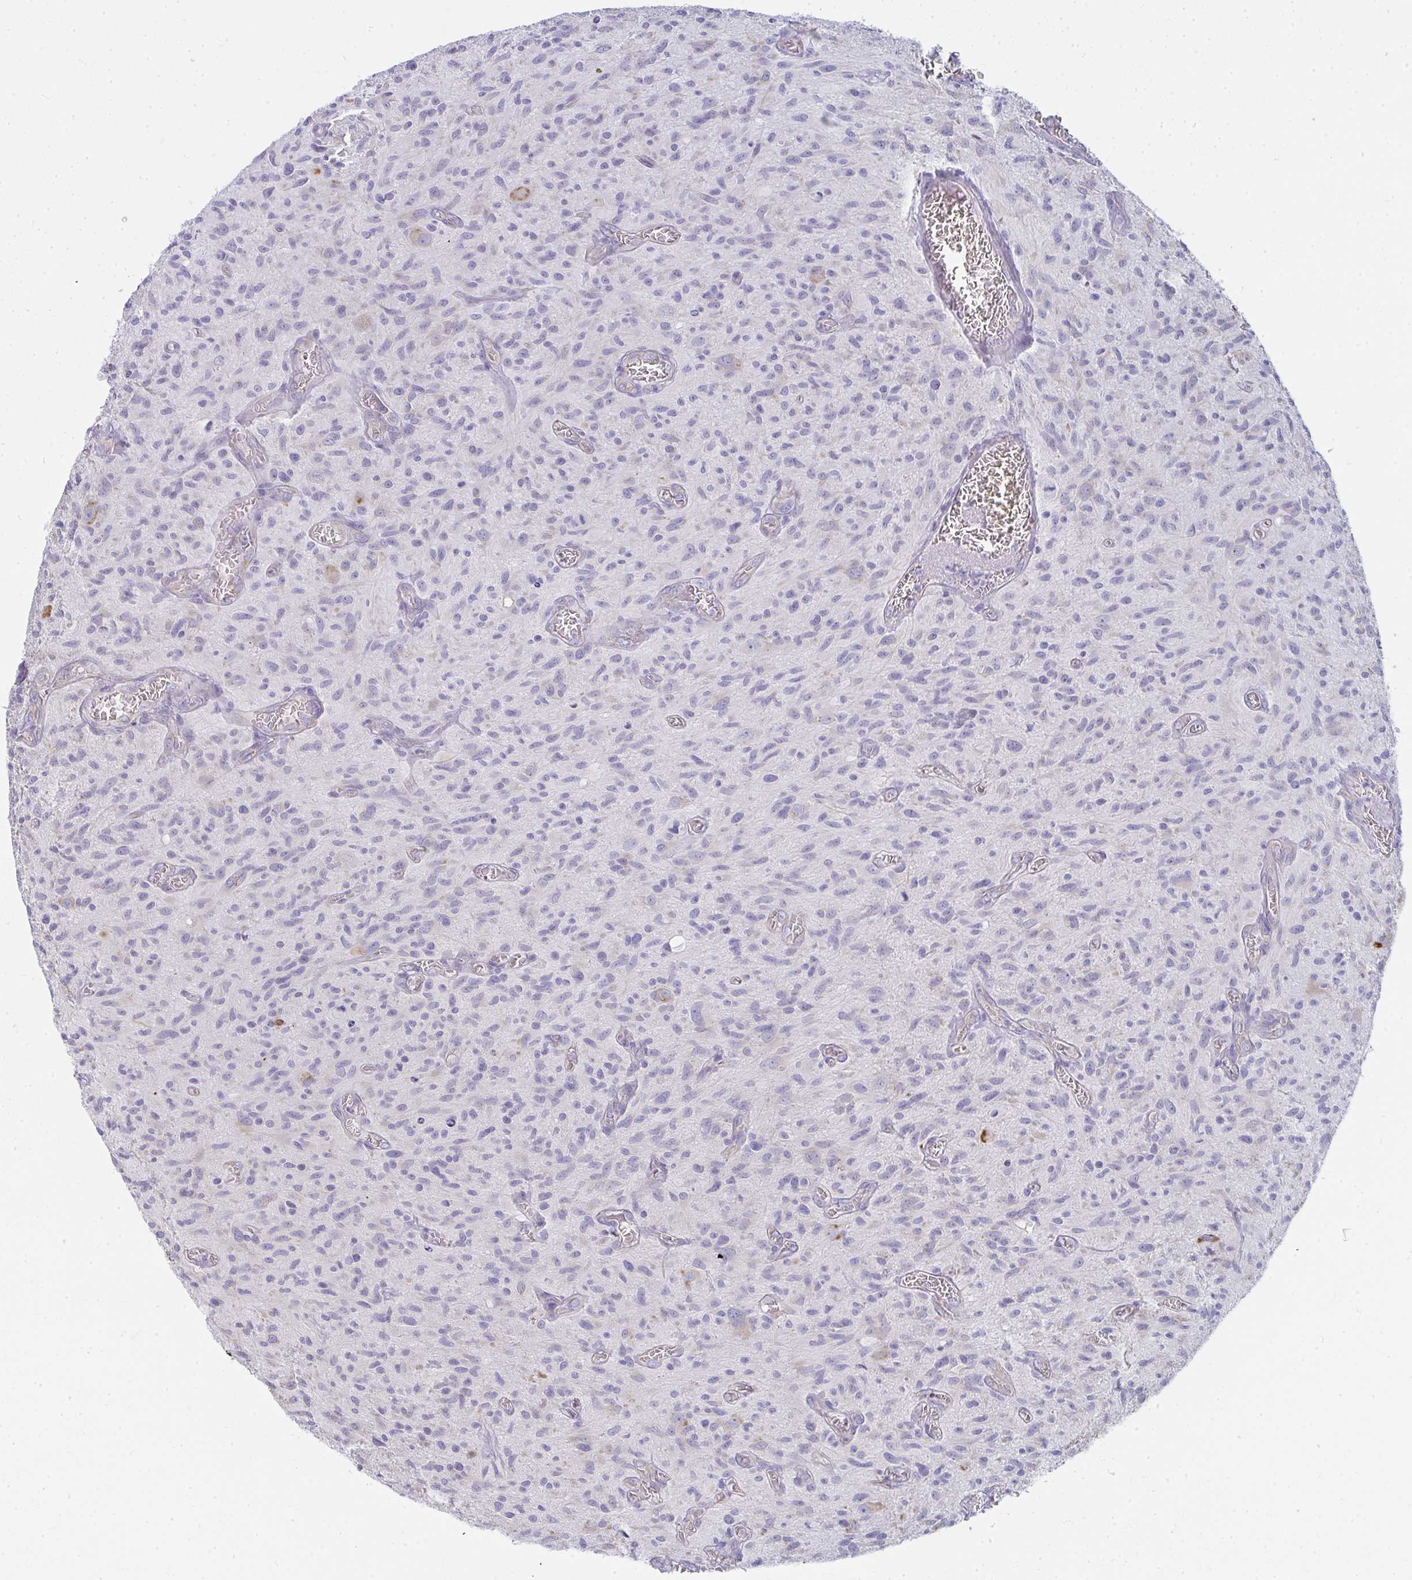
{"staining": {"intensity": "negative", "quantity": "none", "location": "none"}, "tissue": "glioma", "cell_type": "Tumor cells", "image_type": "cancer", "snomed": [{"axis": "morphology", "description": "Glioma, malignant, High grade"}, {"axis": "topography", "description": "Brain"}], "caption": "Micrograph shows no protein staining in tumor cells of malignant glioma (high-grade) tissue.", "gene": "SHROOM1", "patient": {"sex": "male", "age": 75}}